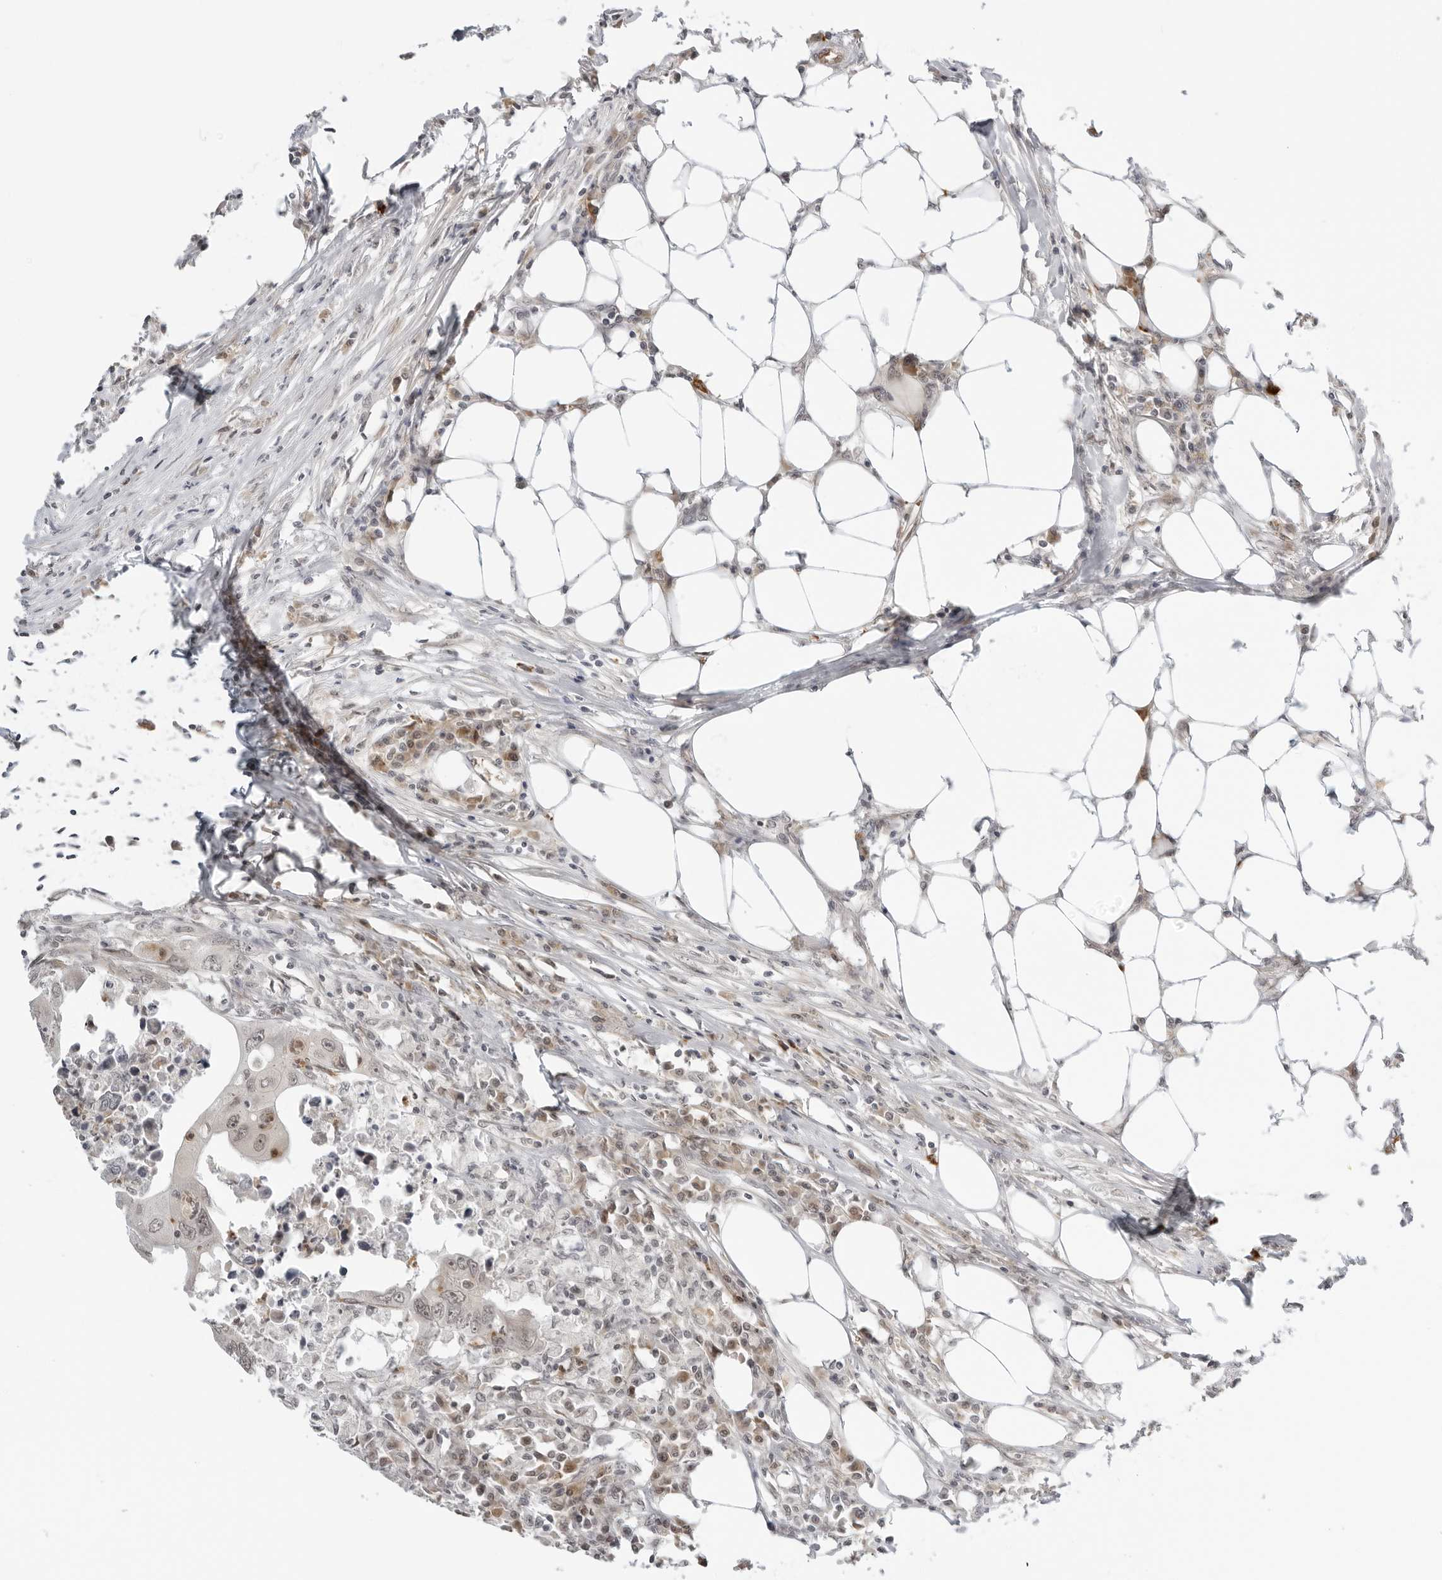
{"staining": {"intensity": "weak", "quantity": "25%-75%", "location": "nuclear"}, "tissue": "colorectal cancer", "cell_type": "Tumor cells", "image_type": "cancer", "snomed": [{"axis": "morphology", "description": "Adenocarcinoma, NOS"}, {"axis": "topography", "description": "Colon"}], "caption": "Colorectal cancer tissue demonstrates weak nuclear positivity in about 25%-75% of tumor cells, visualized by immunohistochemistry. The protein is shown in brown color, while the nuclei are stained blue.", "gene": "SUGCT", "patient": {"sex": "male", "age": 71}}